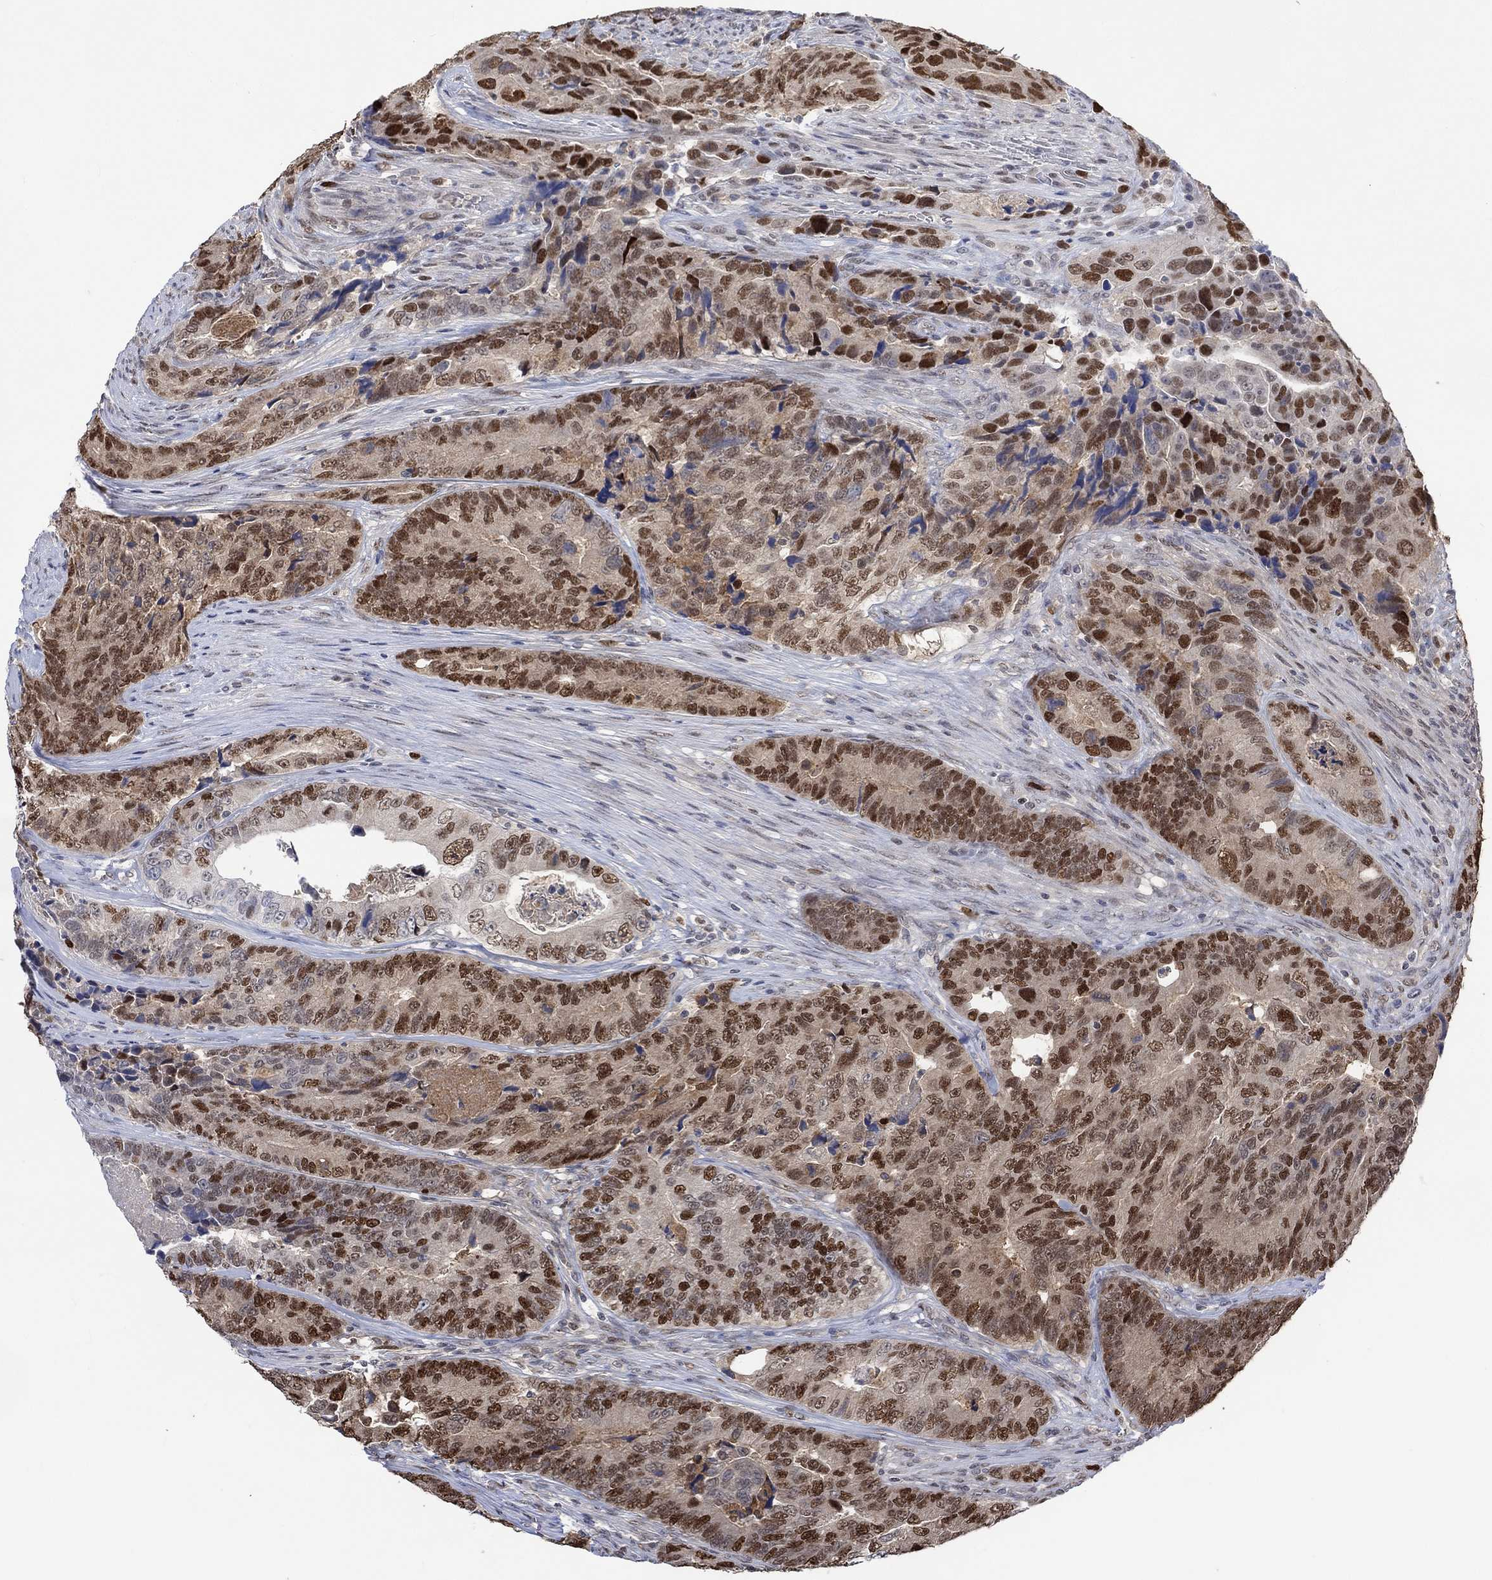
{"staining": {"intensity": "strong", "quantity": "25%-75%", "location": "nuclear"}, "tissue": "colorectal cancer", "cell_type": "Tumor cells", "image_type": "cancer", "snomed": [{"axis": "morphology", "description": "Adenocarcinoma, NOS"}, {"axis": "topography", "description": "Colon"}], "caption": "This photomicrograph shows colorectal cancer stained with immunohistochemistry to label a protein in brown. The nuclear of tumor cells show strong positivity for the protein. Nuclei are counter-stained blue.", "gene": "RAD54L2", "patient": {"sex": "female", "age": 72}}